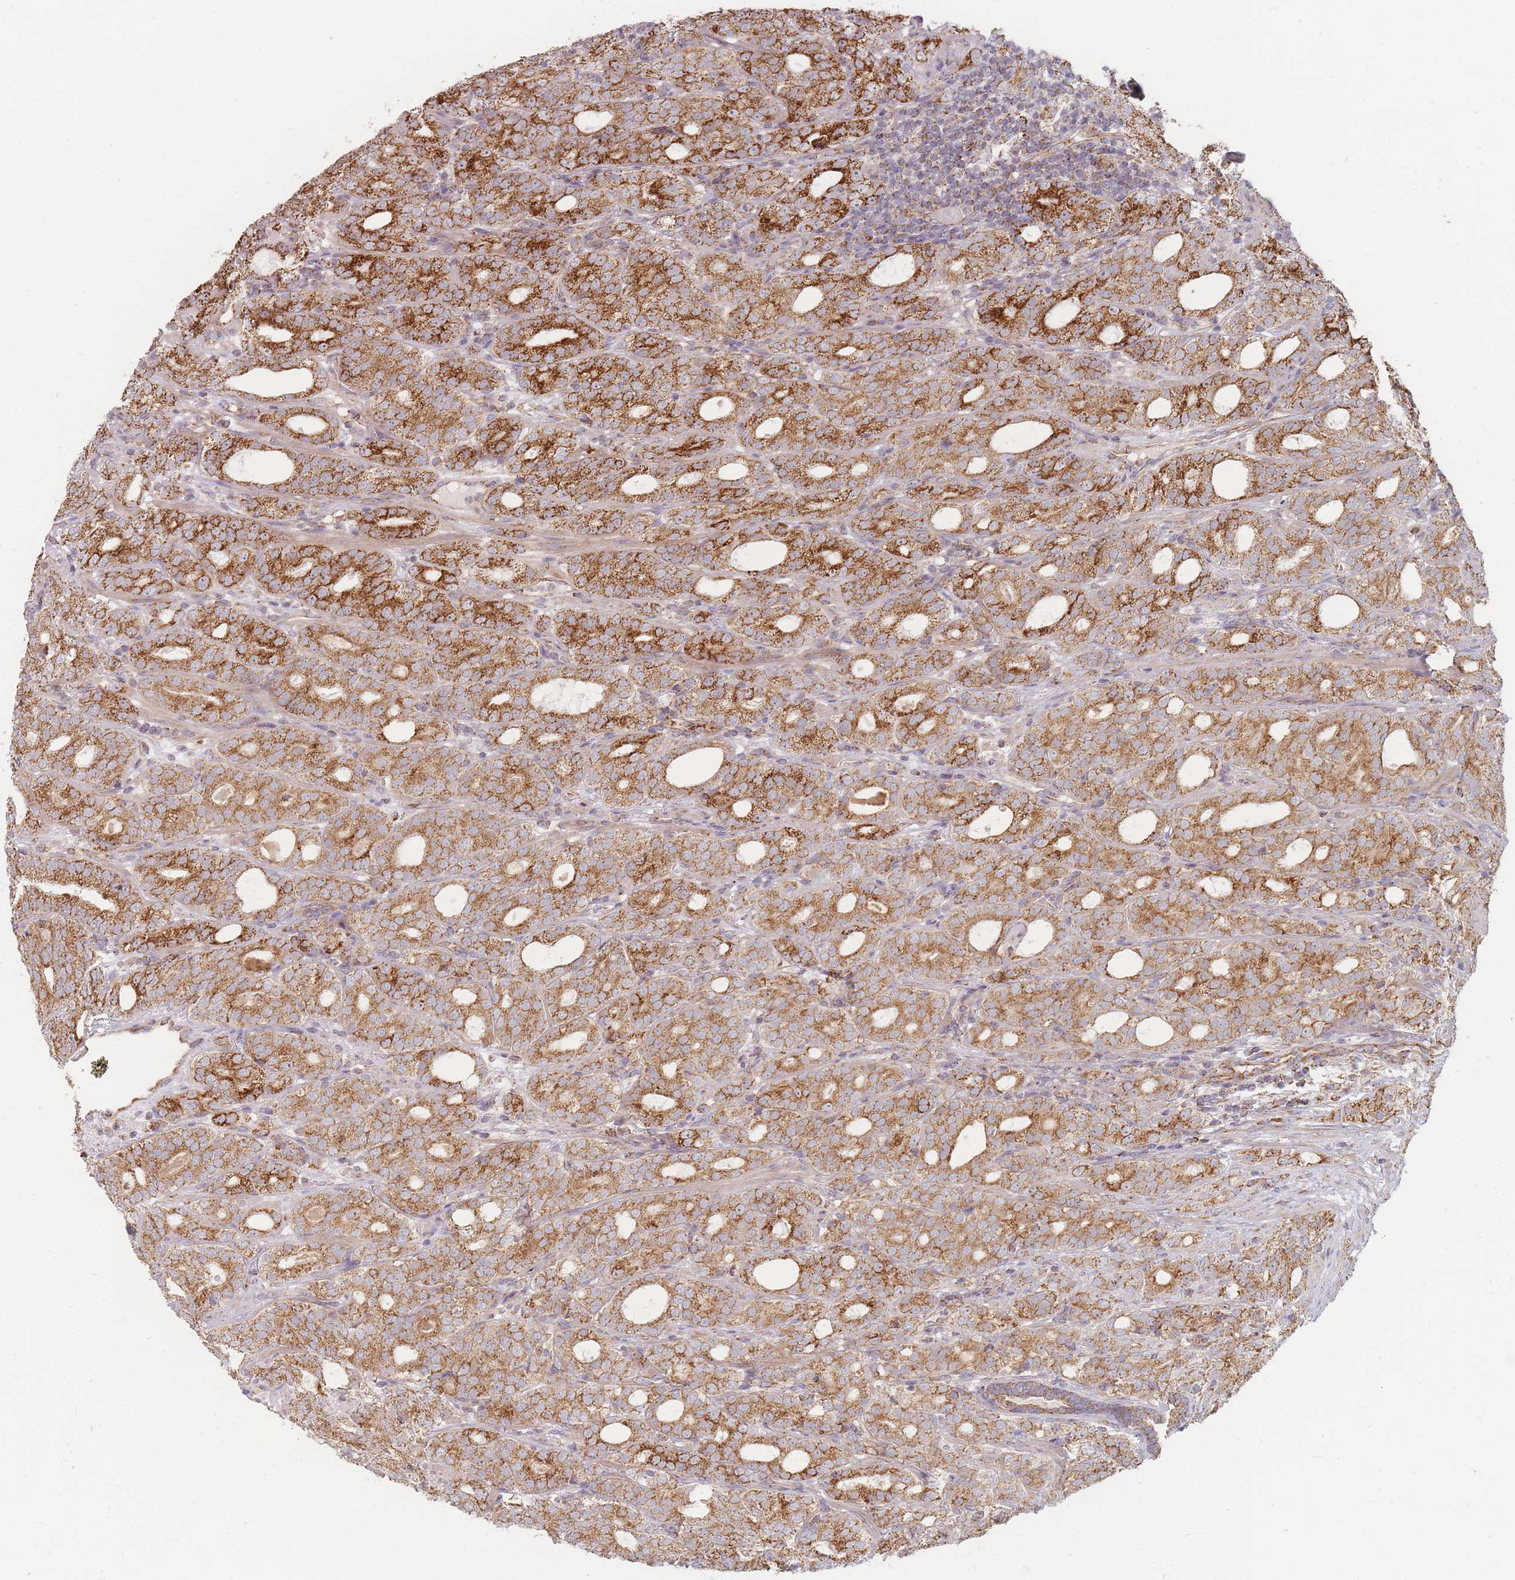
{"staining": {"intensity": "strong", "quantity": ">75%", "location": "cytoplasmic/membranous"}, "tissue": "prostate cancer", "cell_type": "Tumor cells", "image_type": "cancer", "snomed": [{"axis": "morphology", "description": "Adenocarcinoma, High grade"}, {"axis": "topography", "description": "Prostate"}], "caption": "Immunohistochemistry (IHC) photomicrograph of neoplastic tissue: adenocarcinoma (high-grade) (prostate) stained using IHC demonstrates high levels of strong protein expression localized specifically in the cytoplasmic/membranous of tumor cells, appearing as a cytoplasmic/membranous brown color.", "gene": "ESRP2", "patient": {"sex": "male", "age": 64}}